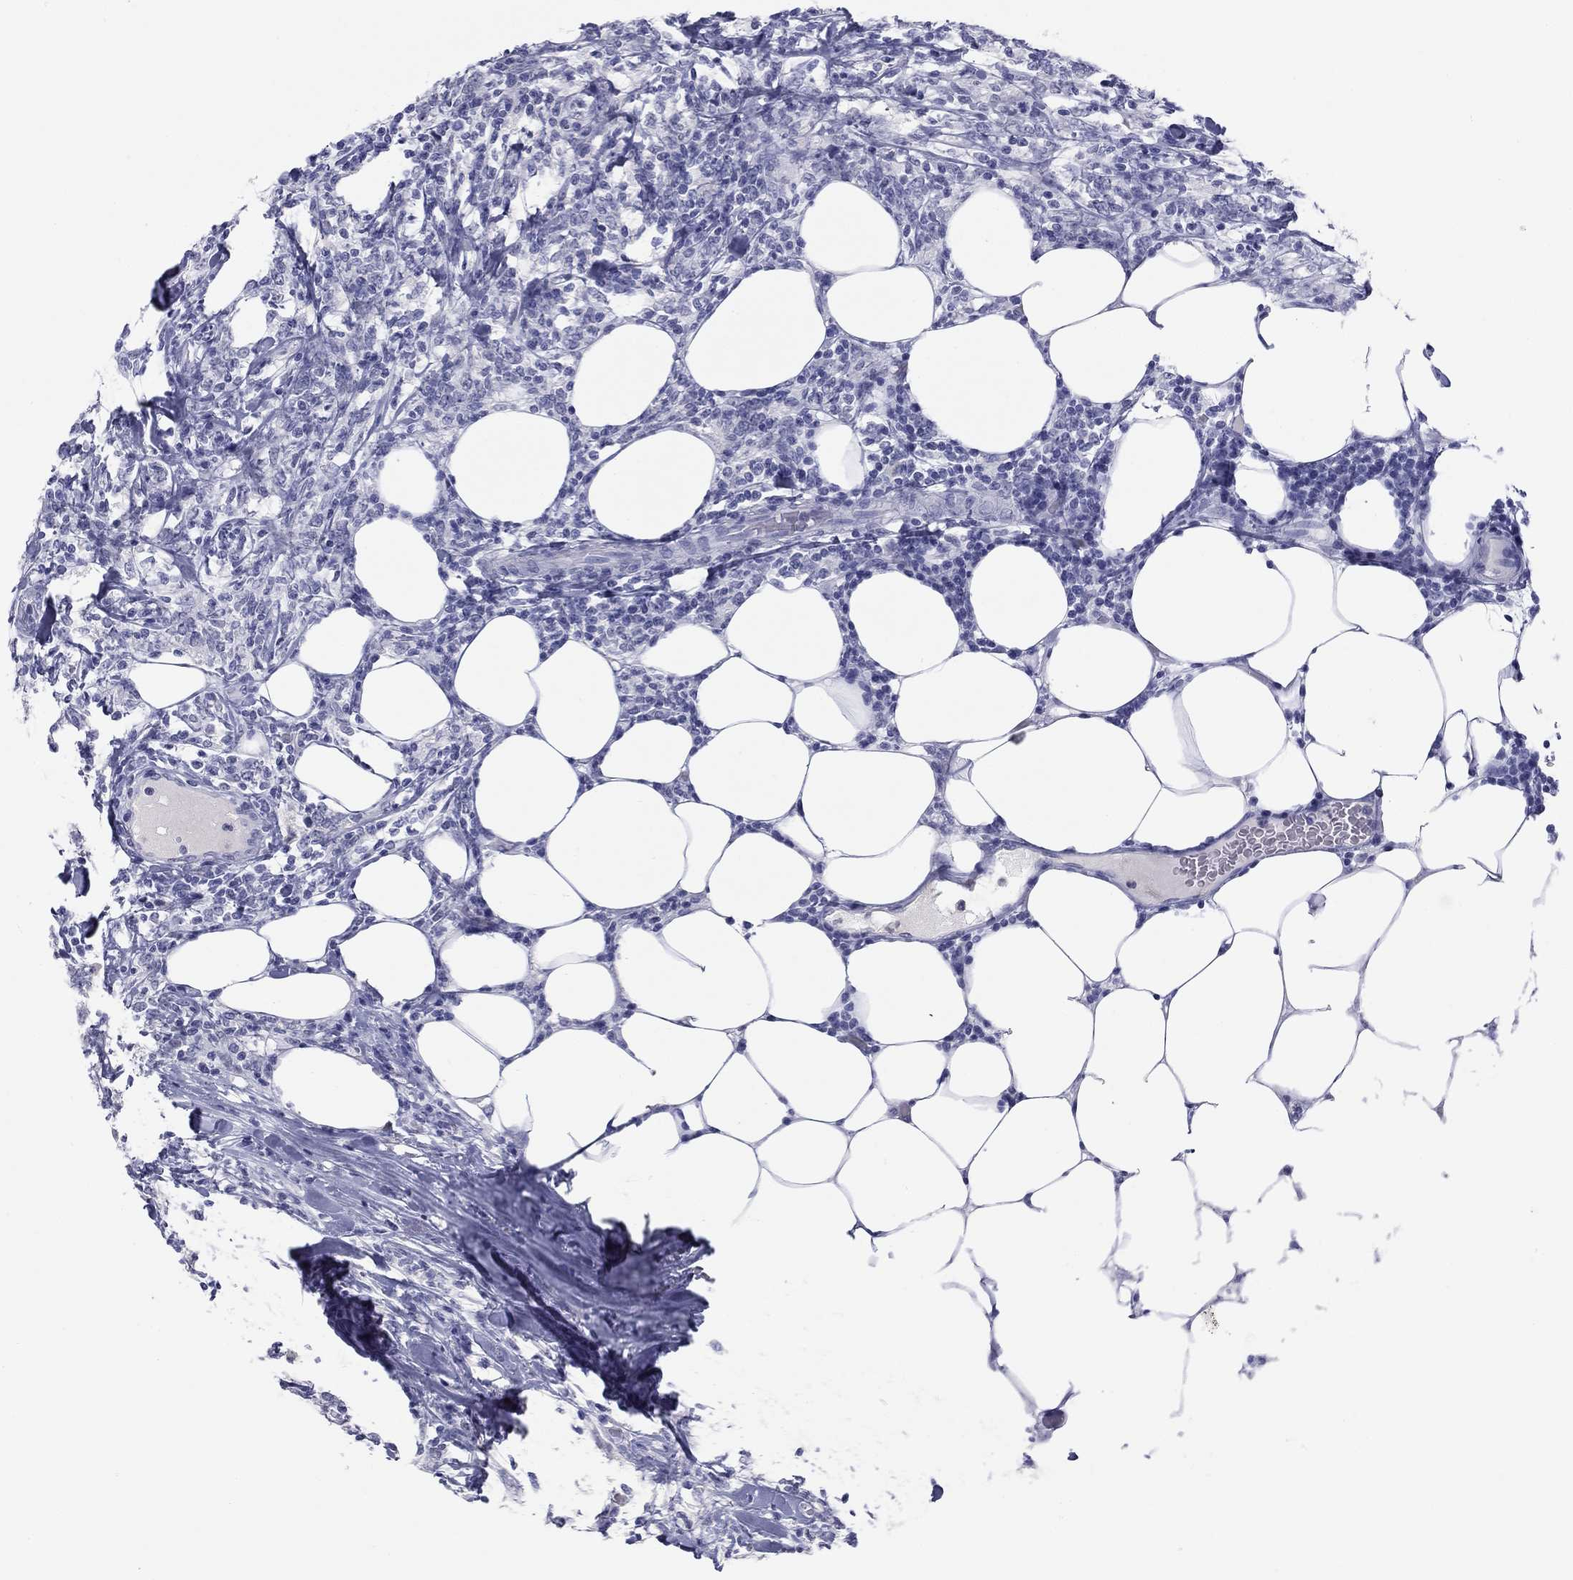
{"staining": {"intensity": "negative", "quantity": "none", "location": "none"}, "tissue": "lymphoma", "cell_type": "Tumor cells", "image_type": "cancer", "snomed": [{"axis": "morphology", "description": "Malignant lymphoma, non-Hodgkin's type, High grade"}, {"axis": "topography", "description": "Lymph node"}], "caption": "Lymphoma was stained to show a protein in brown. There is no significant positivity in tumor cells.", "gene": "KRT75", "patient": {"sex": "female", "age": 84}}